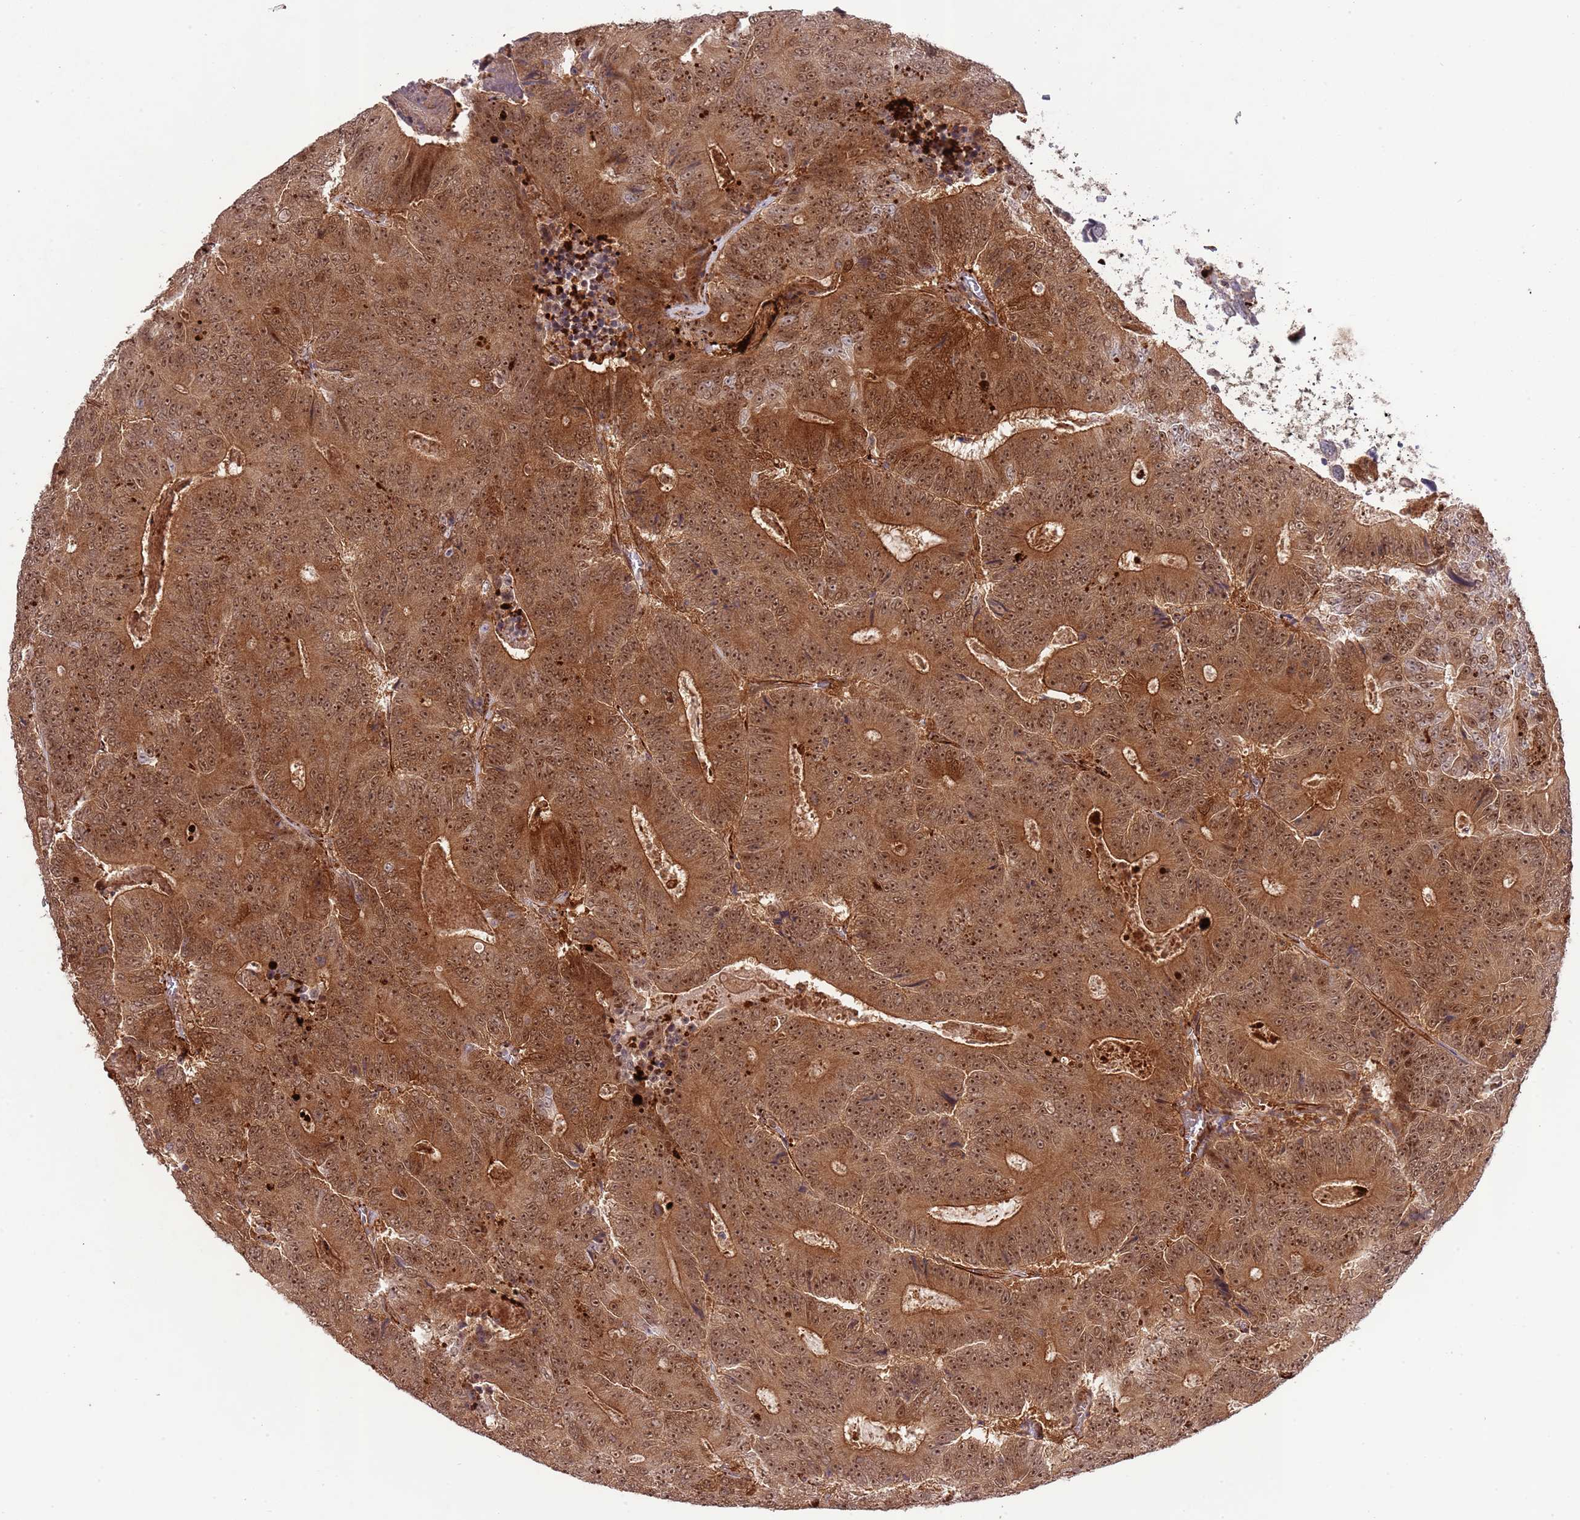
{"staining": {"intensity": "strong", "quantity": ">75%", "location": "cytoplasmic/membranous,nuclear"}, "tissue": "colorectal cancer", "cell_type": "Tumor cells", "image_type": "cancer", "snomed": [{"axis": "morphology", "description": "Adenocarcinoma, NOS"}, {"axis": "topography", "description": "Colon"}], "caption": "IHC photomicrograph of neoplastic tissue: colorectal cancer stained using IHC shows high levels of strong protein expression localized specifically in the cytoplasmic/membranous and nuclear of tumor cells, appearing as a cytoplasmic/membranous and nuclear brown color.", "gene": "NEK3", "patient": {"sex": "male", "age": 83}}